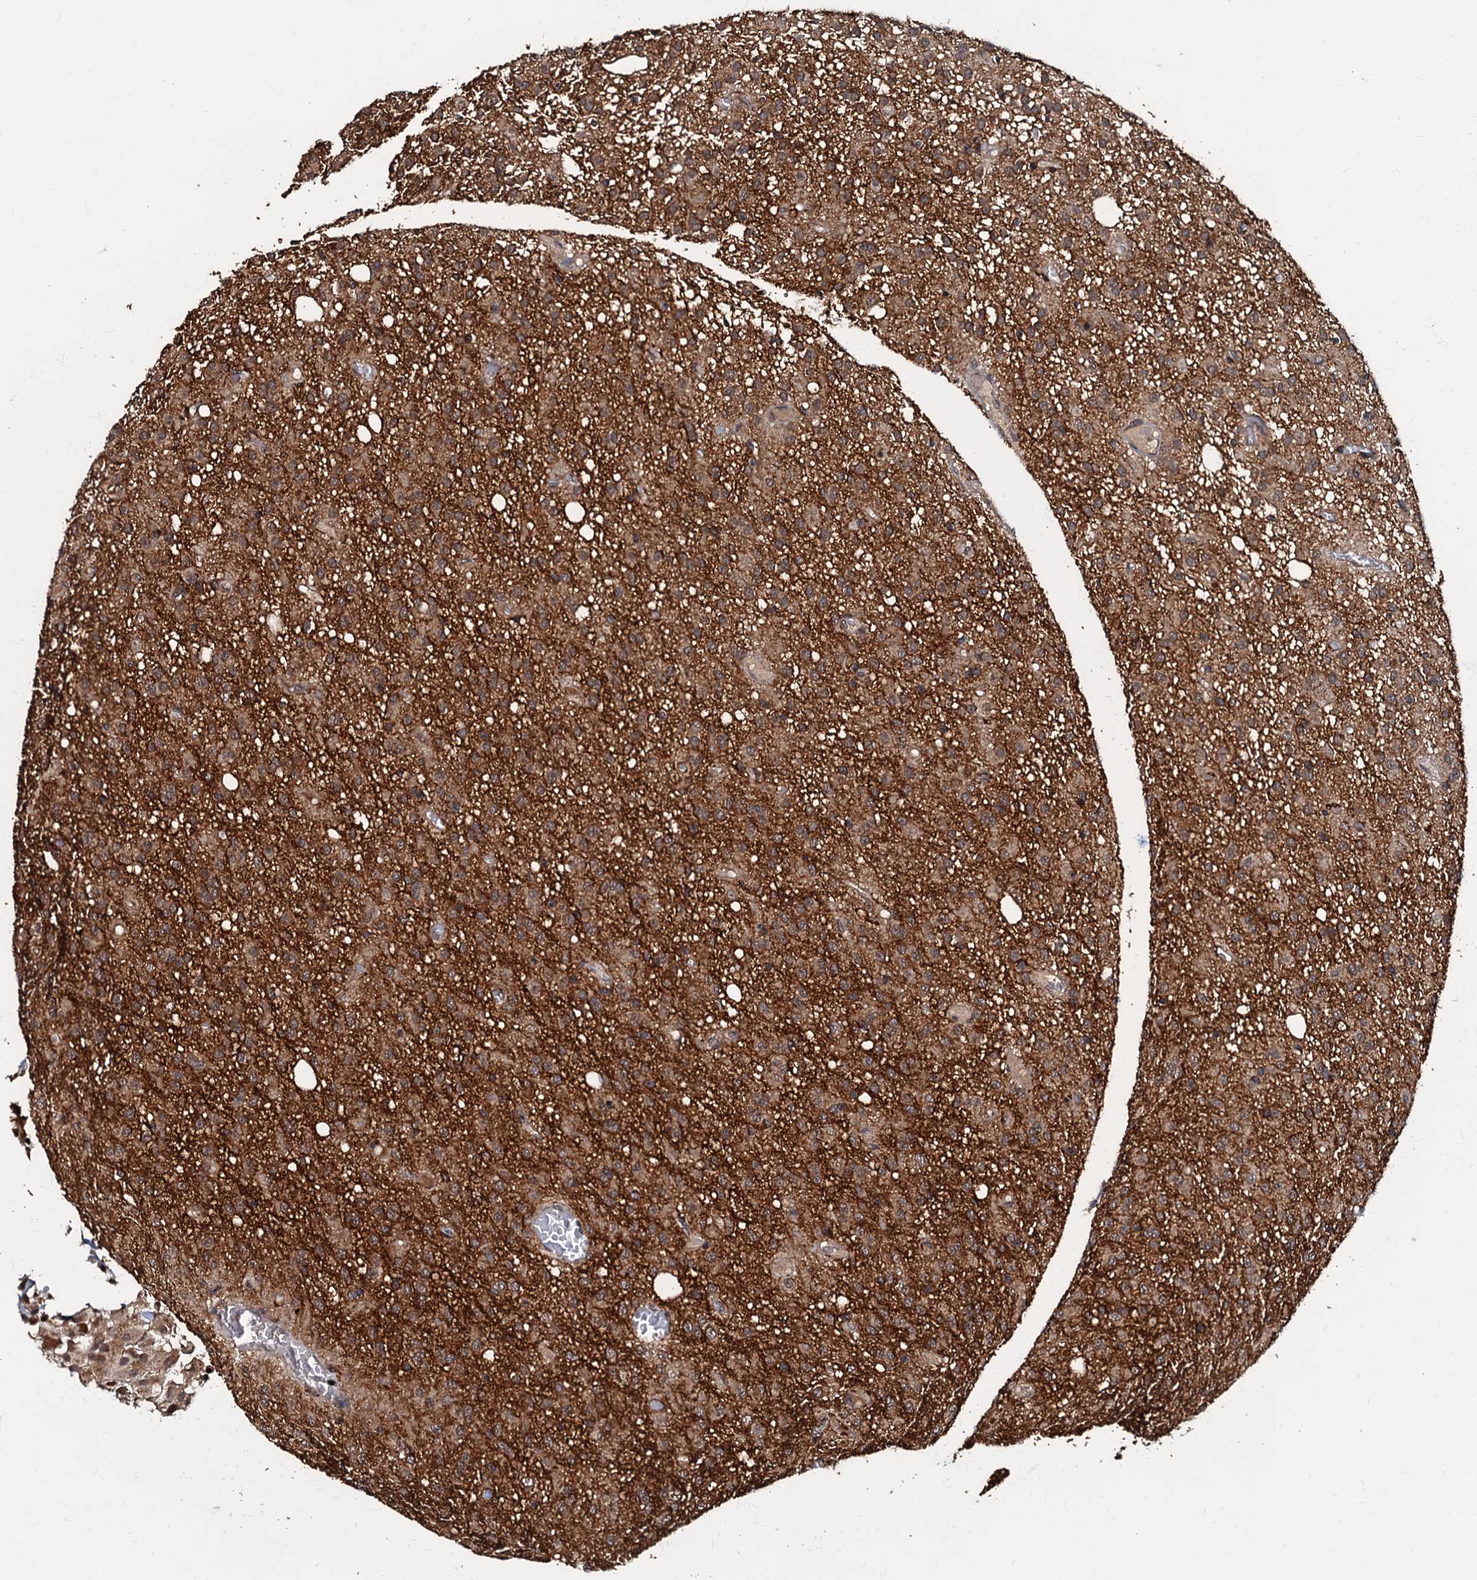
{"staining": {"intensity": "weak", "quantity": ">75%", "location": "cytoplasmic/membranous"}, "tissue": "glioma", "cell_type": "Tumor cells", "image_type": "cancer", "snomed": [{"axis": "morphology", "description": "Glioma, malignant, High grade"}, {"axis": "topography", "description": "Brain"}], "caption": "A high-resolution image shows IHC staining of malignant glioma (high-grade), which reveals weak cytoplasmic/membranous staining in approximately >75% of tumor cells.", "gene": "C18orf32", "patient": {"sex": "female", "age": 59}}